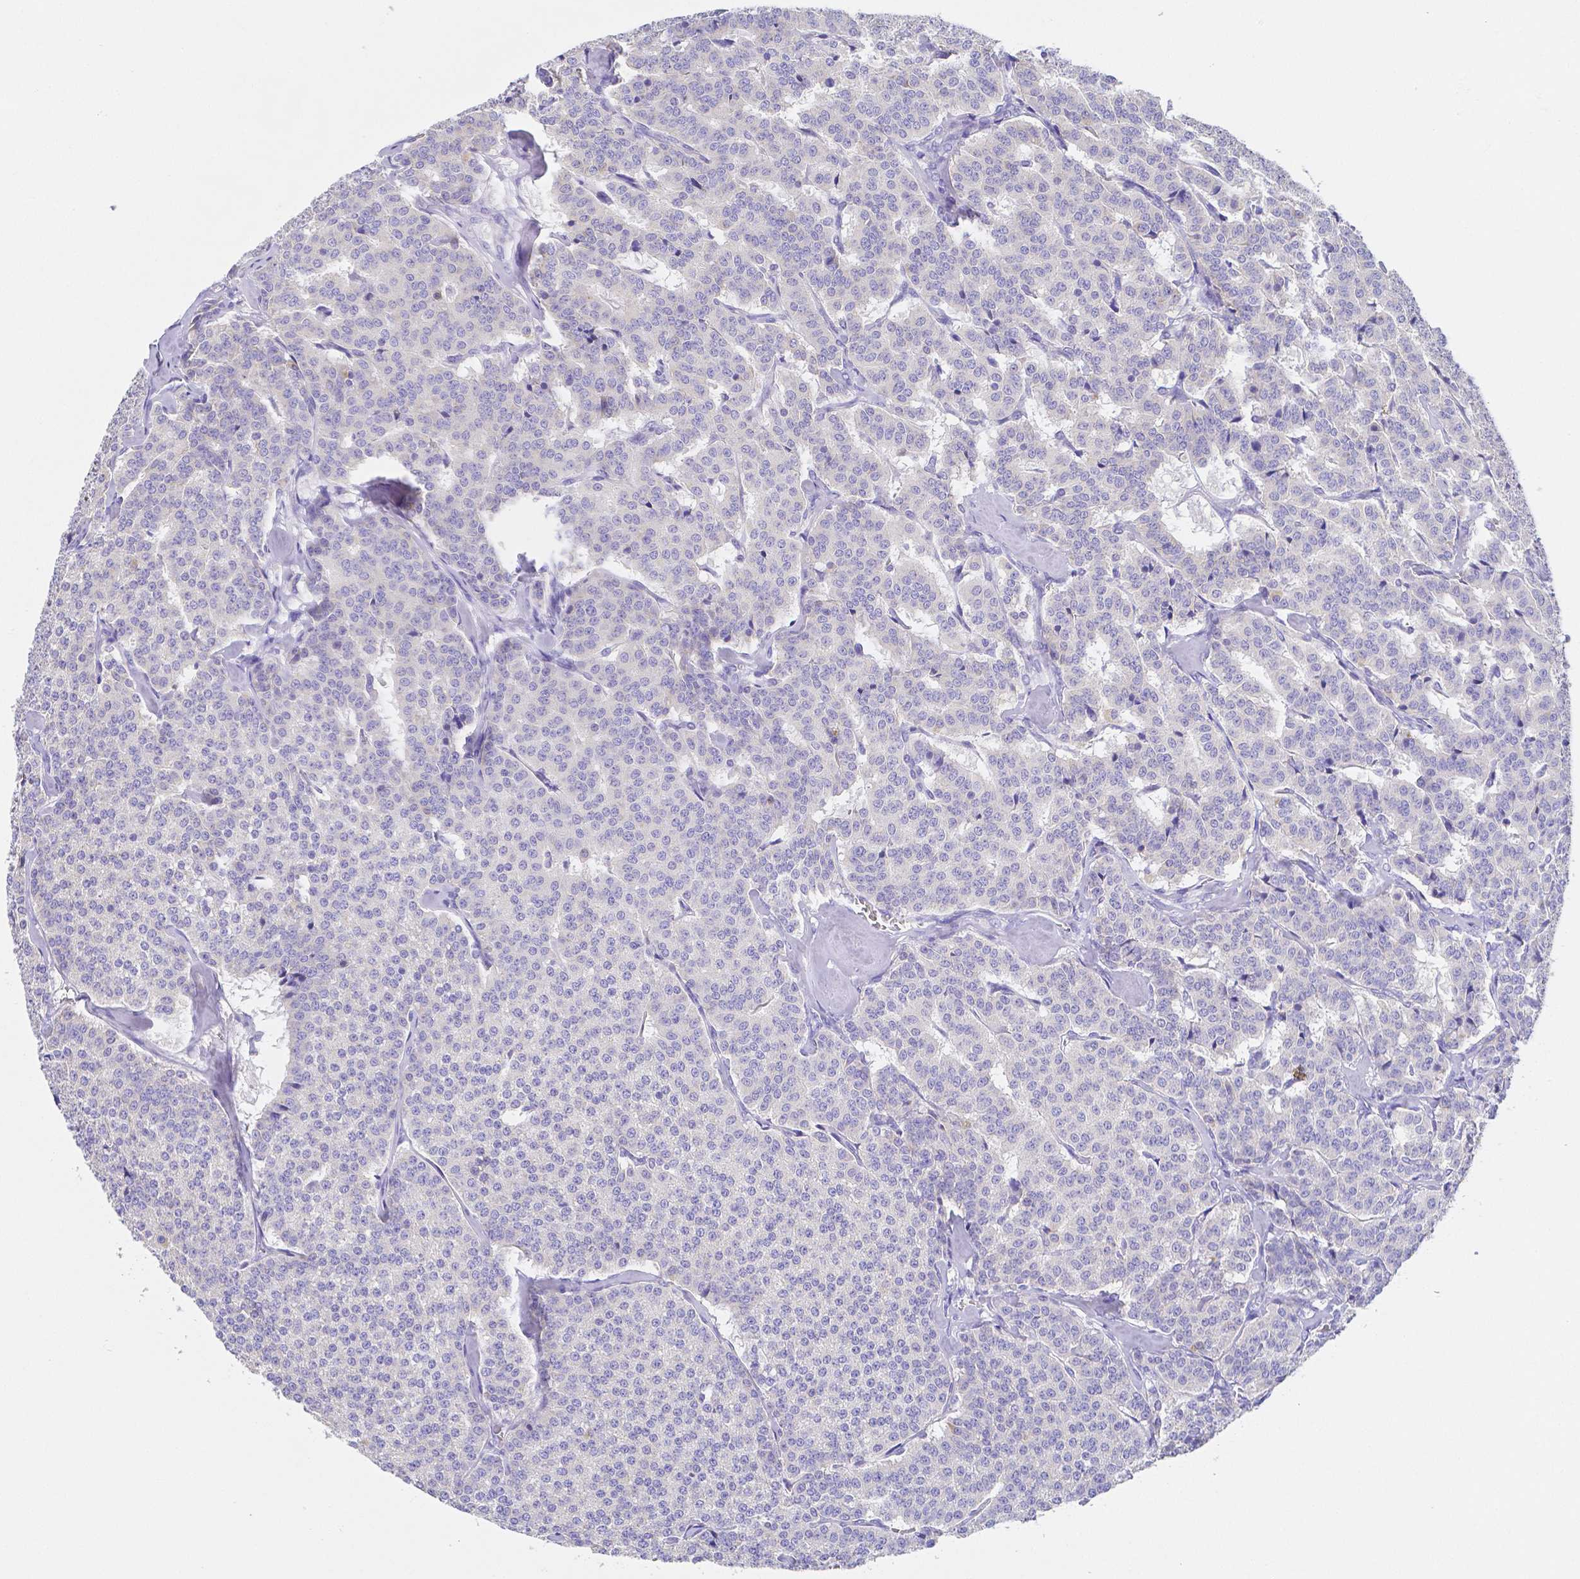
{"staining": {"intensity": "negative", "quantity": "none", "location": "none"}, "tissue": "carcinoid", "cell_type": "Tumor cells", "image_type": "cancer", "snomed": [{"axis": "morphology", "description": "Normal tissue, NOS"}, {"axis": "morphology", "description": "Carcinoid, malignant, NOS"}, {"axis": "topography", "description": "Lung"}], "caption": "An image of human carcinoid is negative for staining in tumor cells.", "gene": "ZG16B", "patient": {"sex": "female", "age": 46}}